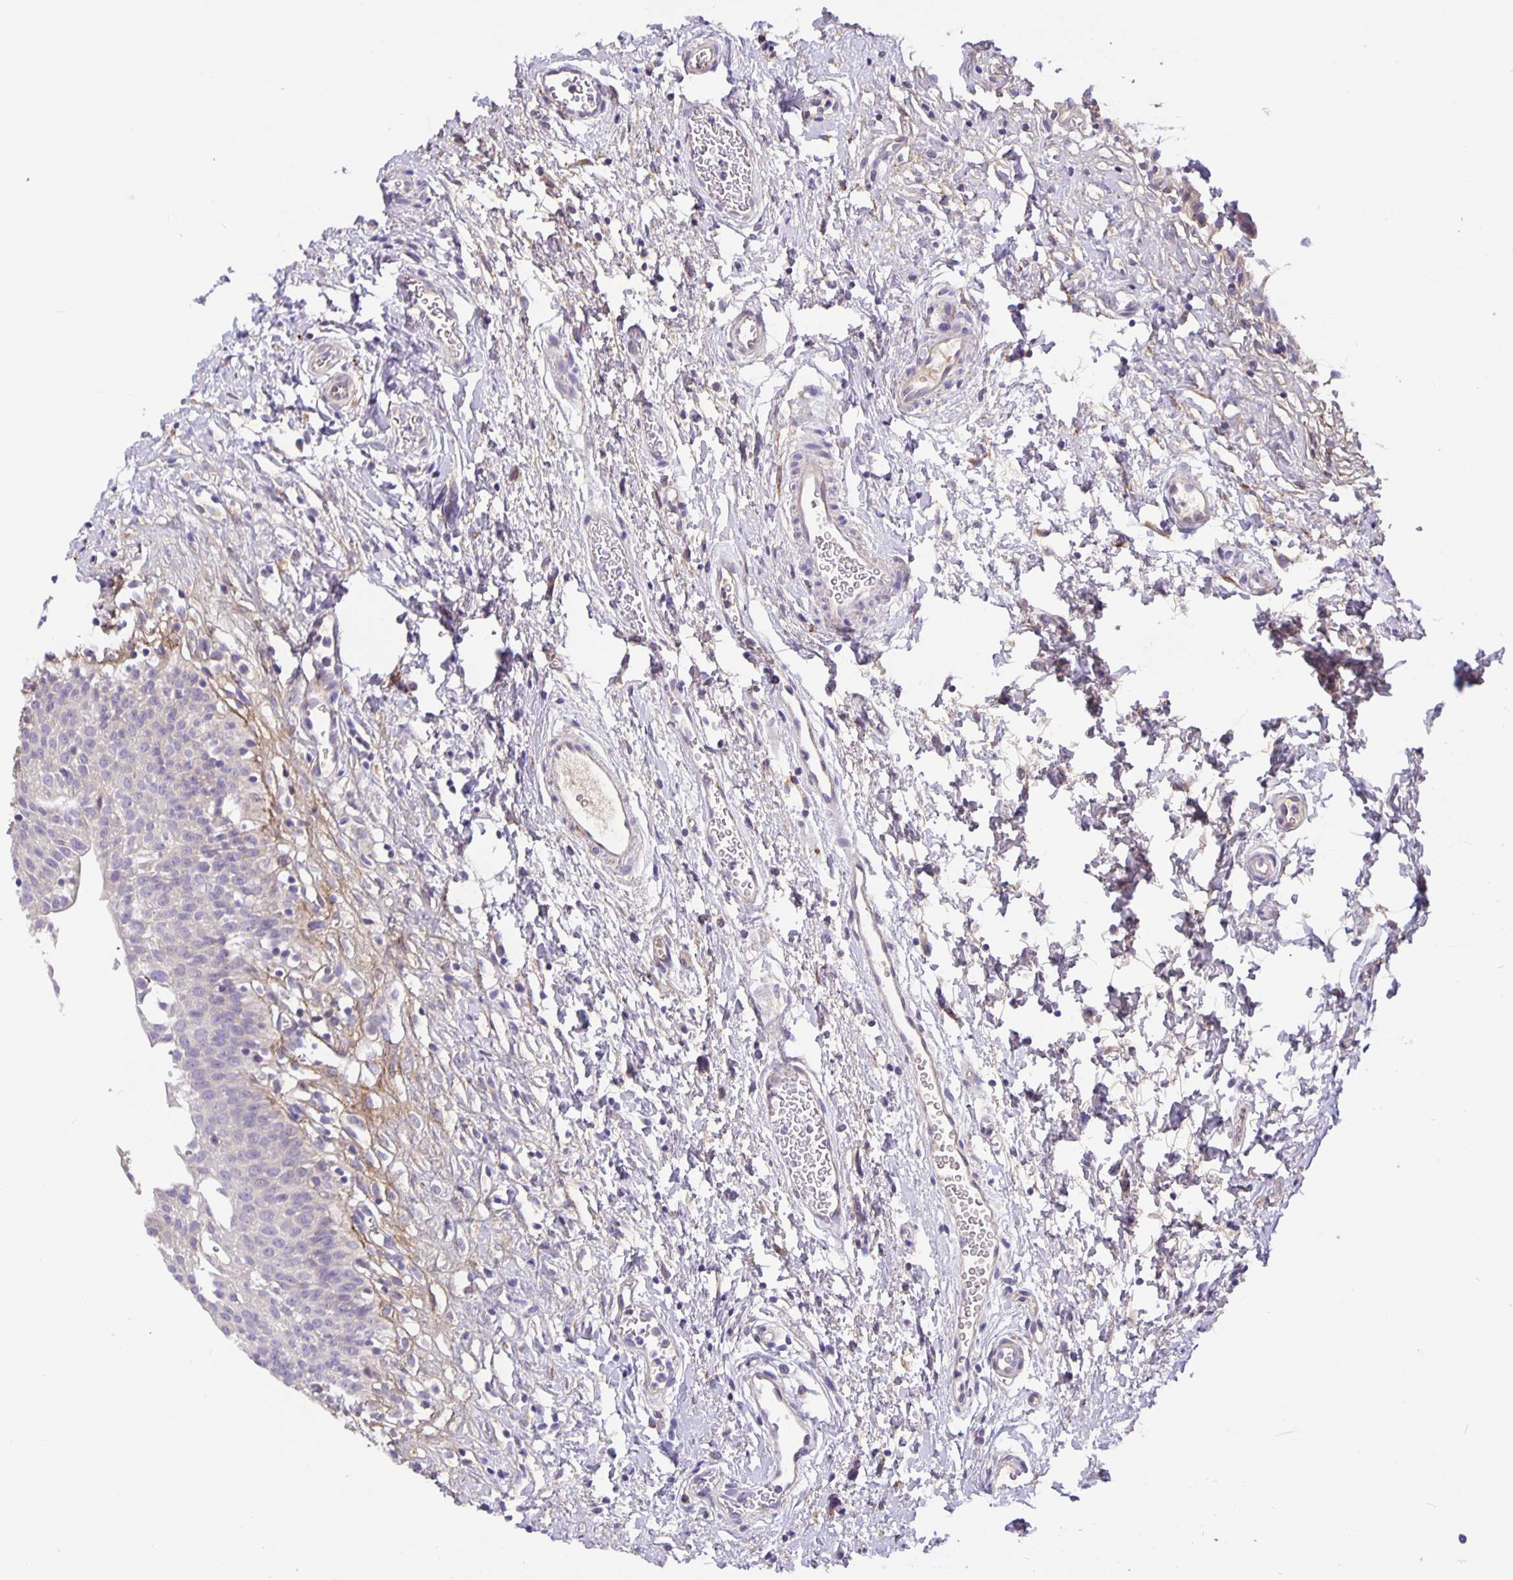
{"staining": {"intensity": "negative", "quantity": "none", "location": "none"}, "tissue": "urinary bladder", "cell_type": "Urothelial cells", "image_type": "normal", "snomed": [{"axis": "morphology", "description": "Normal tissue, NOS"}, {"axis": "topography", "description": "Urinary bladder"}], "caption": "Protein analysis of normal urinary bladder reveals no significant expression in urothelial cells. (IHC, brightfield microscopy, high magnification).", "gene": "EML6", "patient": {"sex": "male", "age": 51}}